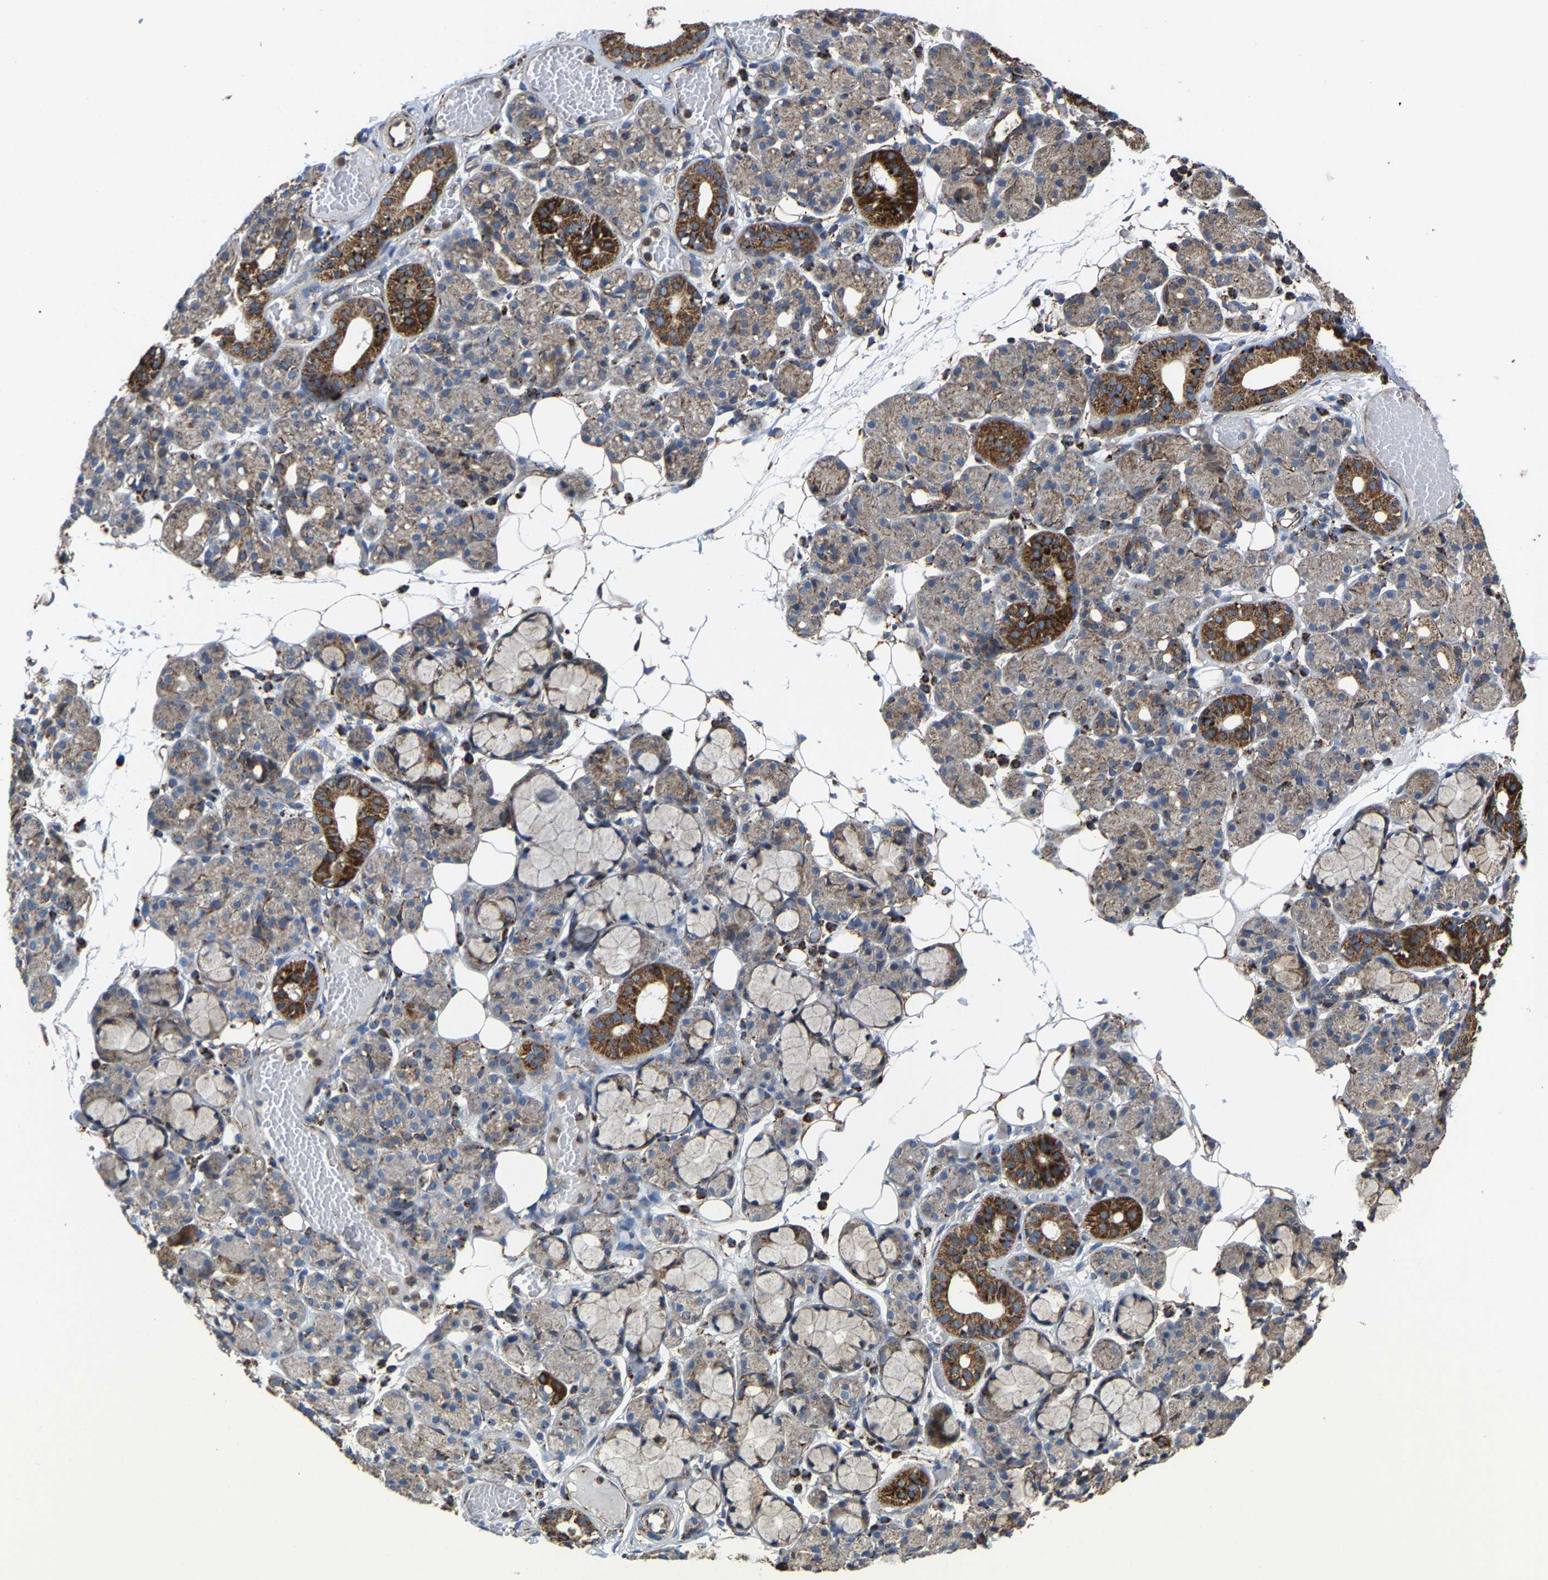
{"staining": {"intensity": "strong", "quantity": "25%-75%", "location": "cytoplasmic/membranous"}, "tissue": "salivary gland", "cell_type": "Glandular cells", "image_type": "normal", "snomed": [{"axis": "morphology", "description": "Normal tissue, NOS"}, {"axis": "topography", "description": "Salivary gland"}], "caption": "Brown immunohistochemical staining in benign salivary gland reveals strong cytoplasmic/membranous expression in approximately 25%-75% of glandular cells. Immunohistochemistry (ihc) stains the protein of interest in brown and the nuclei are stained blue.", "gene": "NDUFV3", "patient": {"sex": "male", "age": 63}}